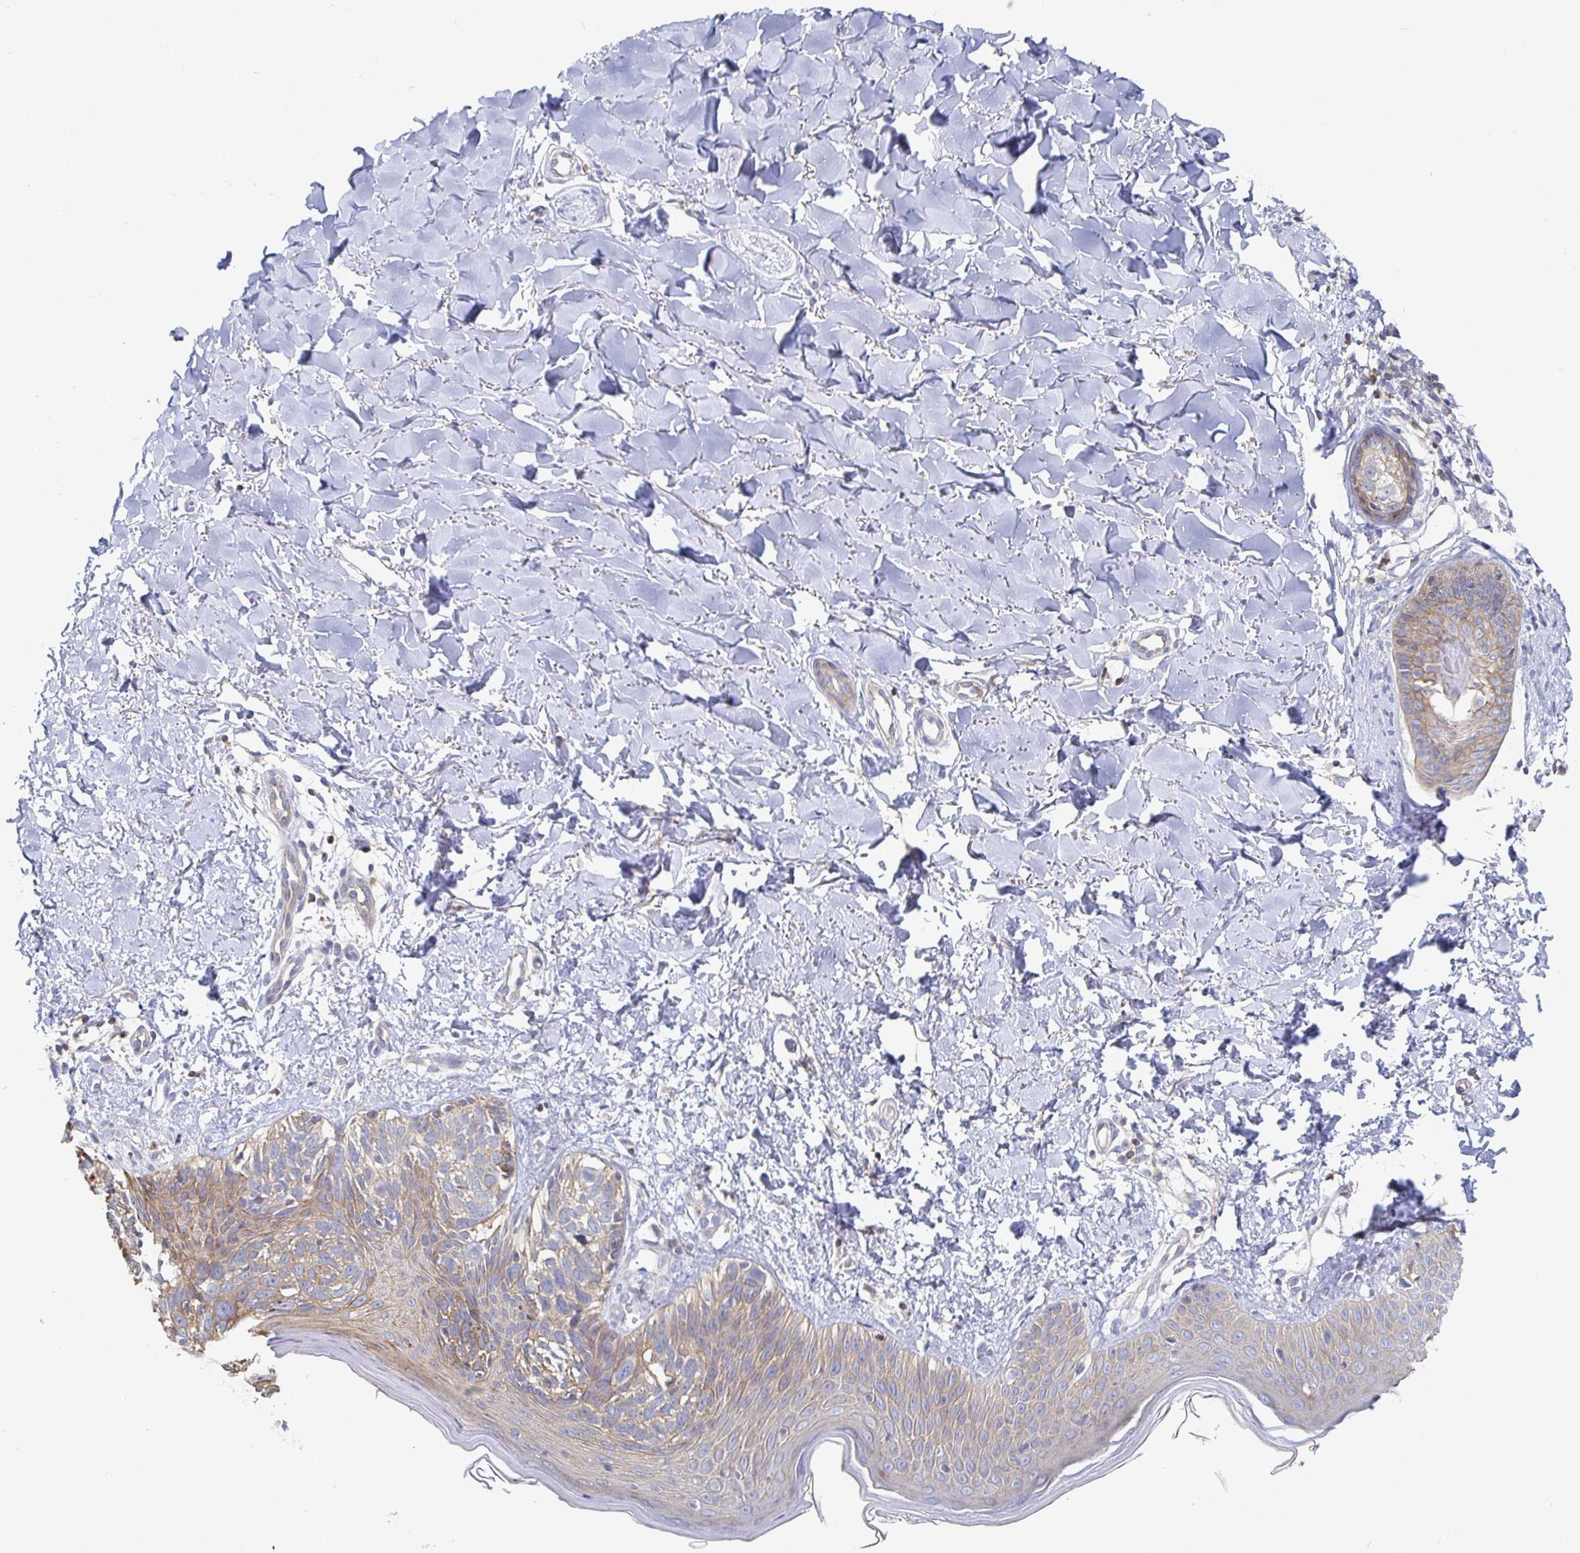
{"staining": {"intensity": "weak", "quantity": ">75%", "location": "cytoplasmic/membranous"}, "tissue": "skin cancer", "cell_type": "Tumor cells", "image_type": "cancer", "snomed": [{"axis": "morphology", "description": "Basal cell carcinoma"}, {"axis": "topography", "description": "Skin"}], "caption": "Skin cancer was stained to show a protein in brown. There is low levels of weak cytoplasmic/membranous staining in about >75% of tumor cells.", "gene": "PIK3CD", "patient": {"sex": "female", "age": 45}}